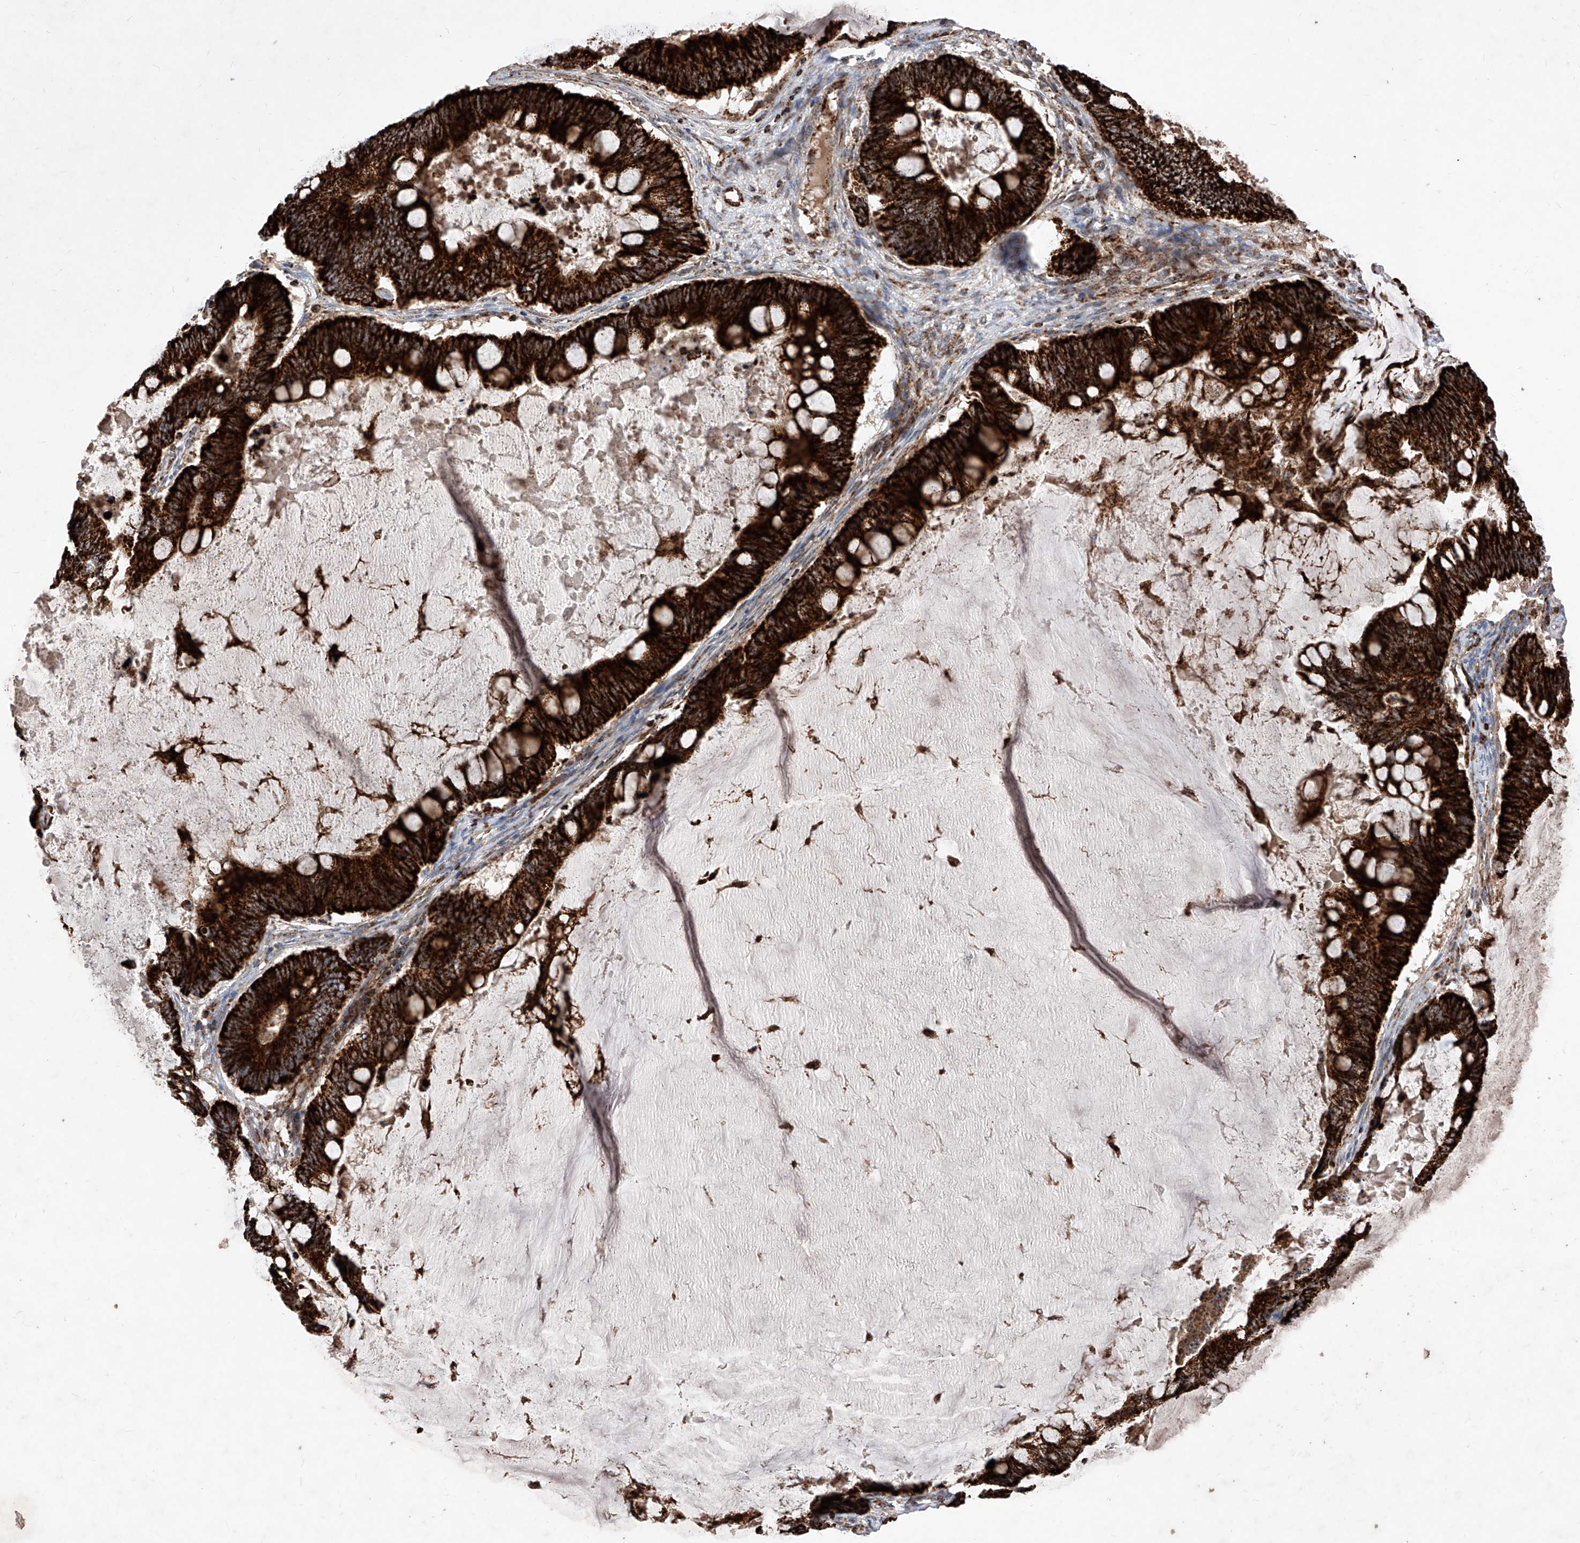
{"staining": {"intensity": "strong", "quantity": ">75%", "location": "cytoplasmic/membranous"}, "tissue": "ovarian cancer", "cell_type": "Tumor cells", "image_type": "cancer", "snomed": [{"axis": "morphology", "description": "Cystadenocarcinoma, mucinous, NOS"}, {"axis": "topography", "description": "Ovary"}], "caption": "Ovarian cancer stained with a protein marker exhibits strong staining in tumor cells.", "gene": "SEMA6A", "patient": {"sex": "female", "age": 61}}